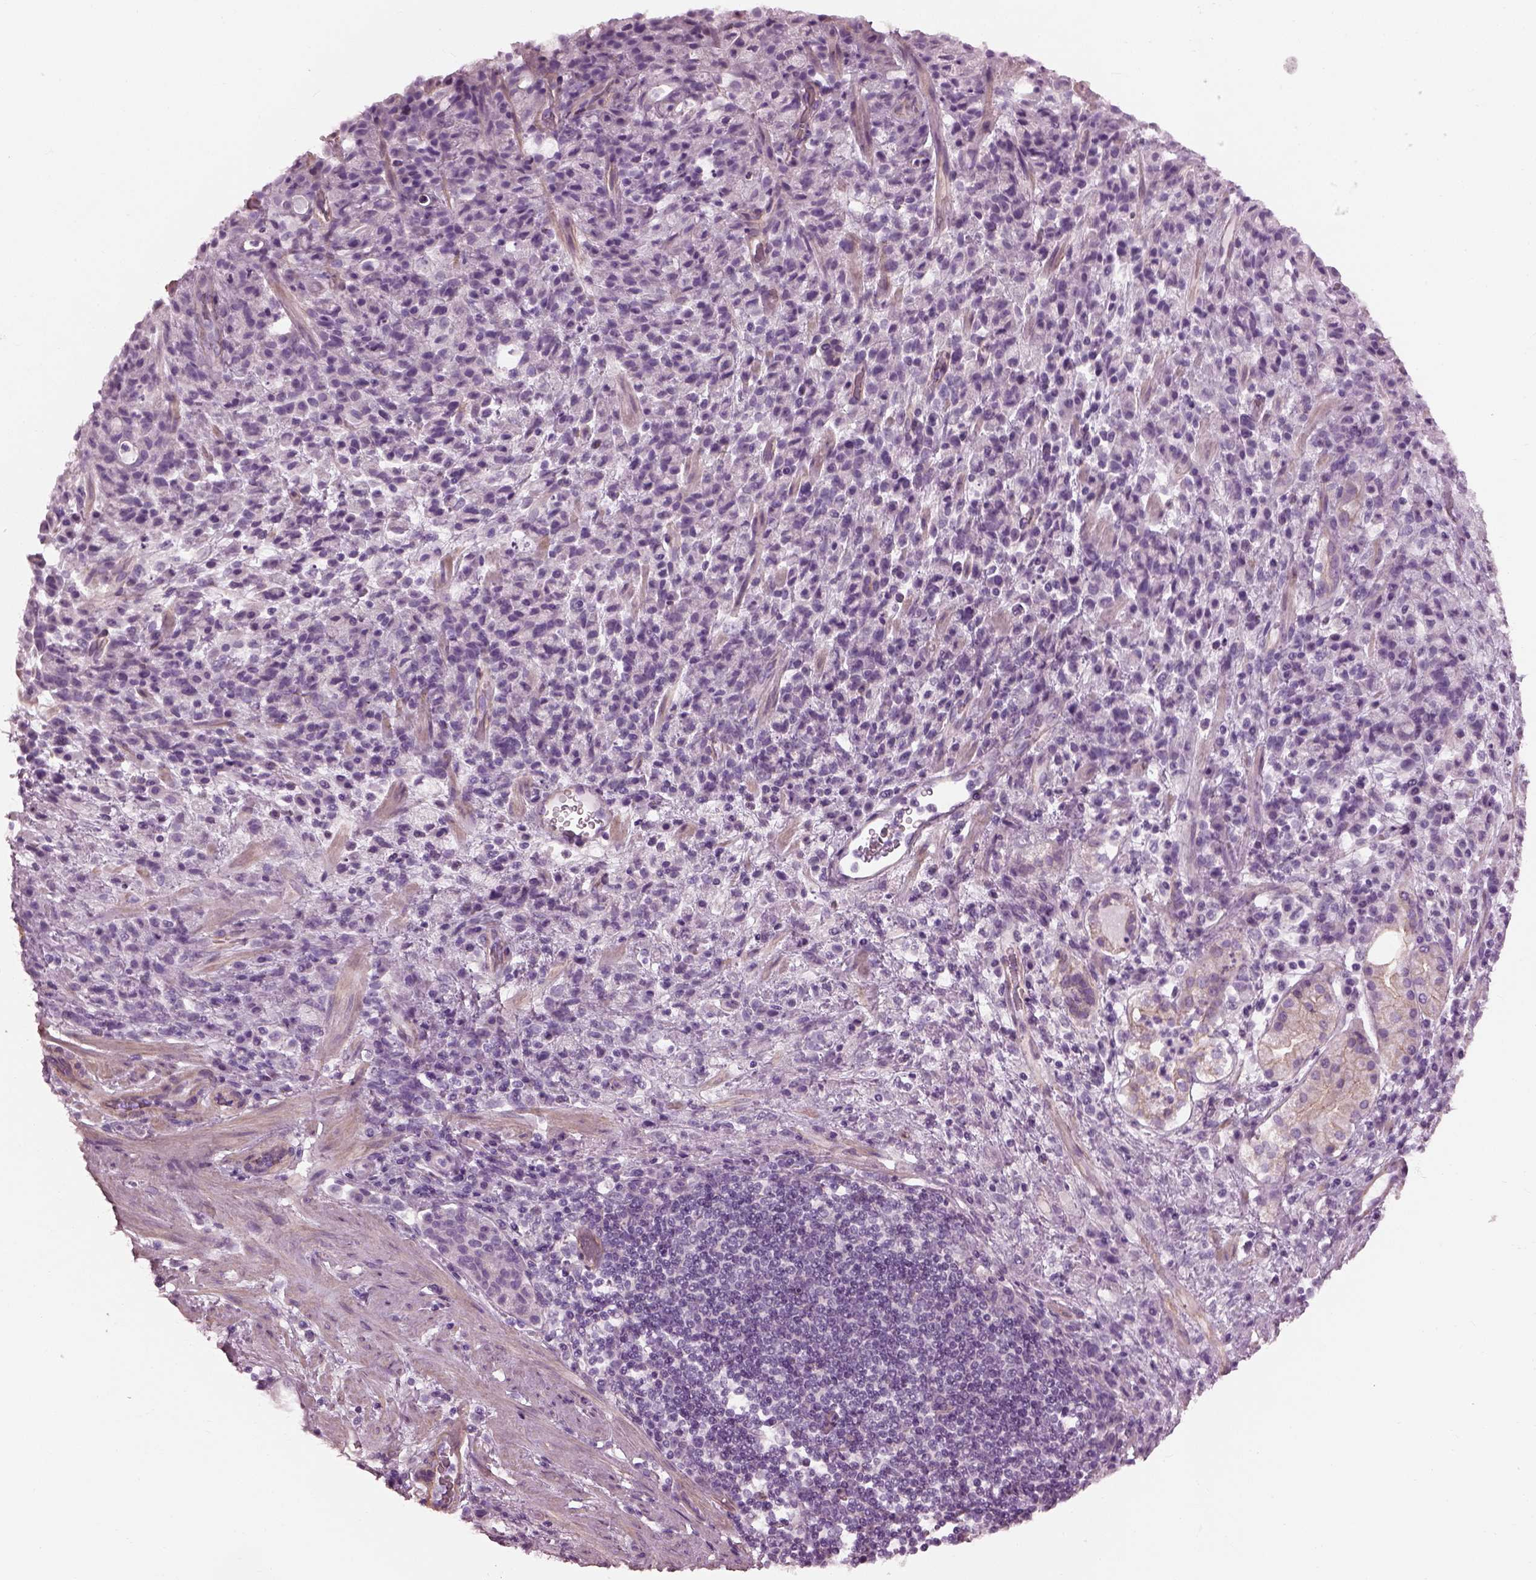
{"staining": {"intensity": "negative", "quantity": "none", "location": "none"}, "tissue": "stomach cancer", "cell_type": "Tumor cells", "image_type": "cancer", "snomed": [{"axis": "morphology", "description": "Adenocarcinoma, NOS"}, {"axis": "topography", "description": "Stomach"}], "caption": "Micrograph shows no protein expression in tumor cells of stomach cancer tissue.", "gene": "BFSP1", "patient": {"sex": "female", "age": 60}}